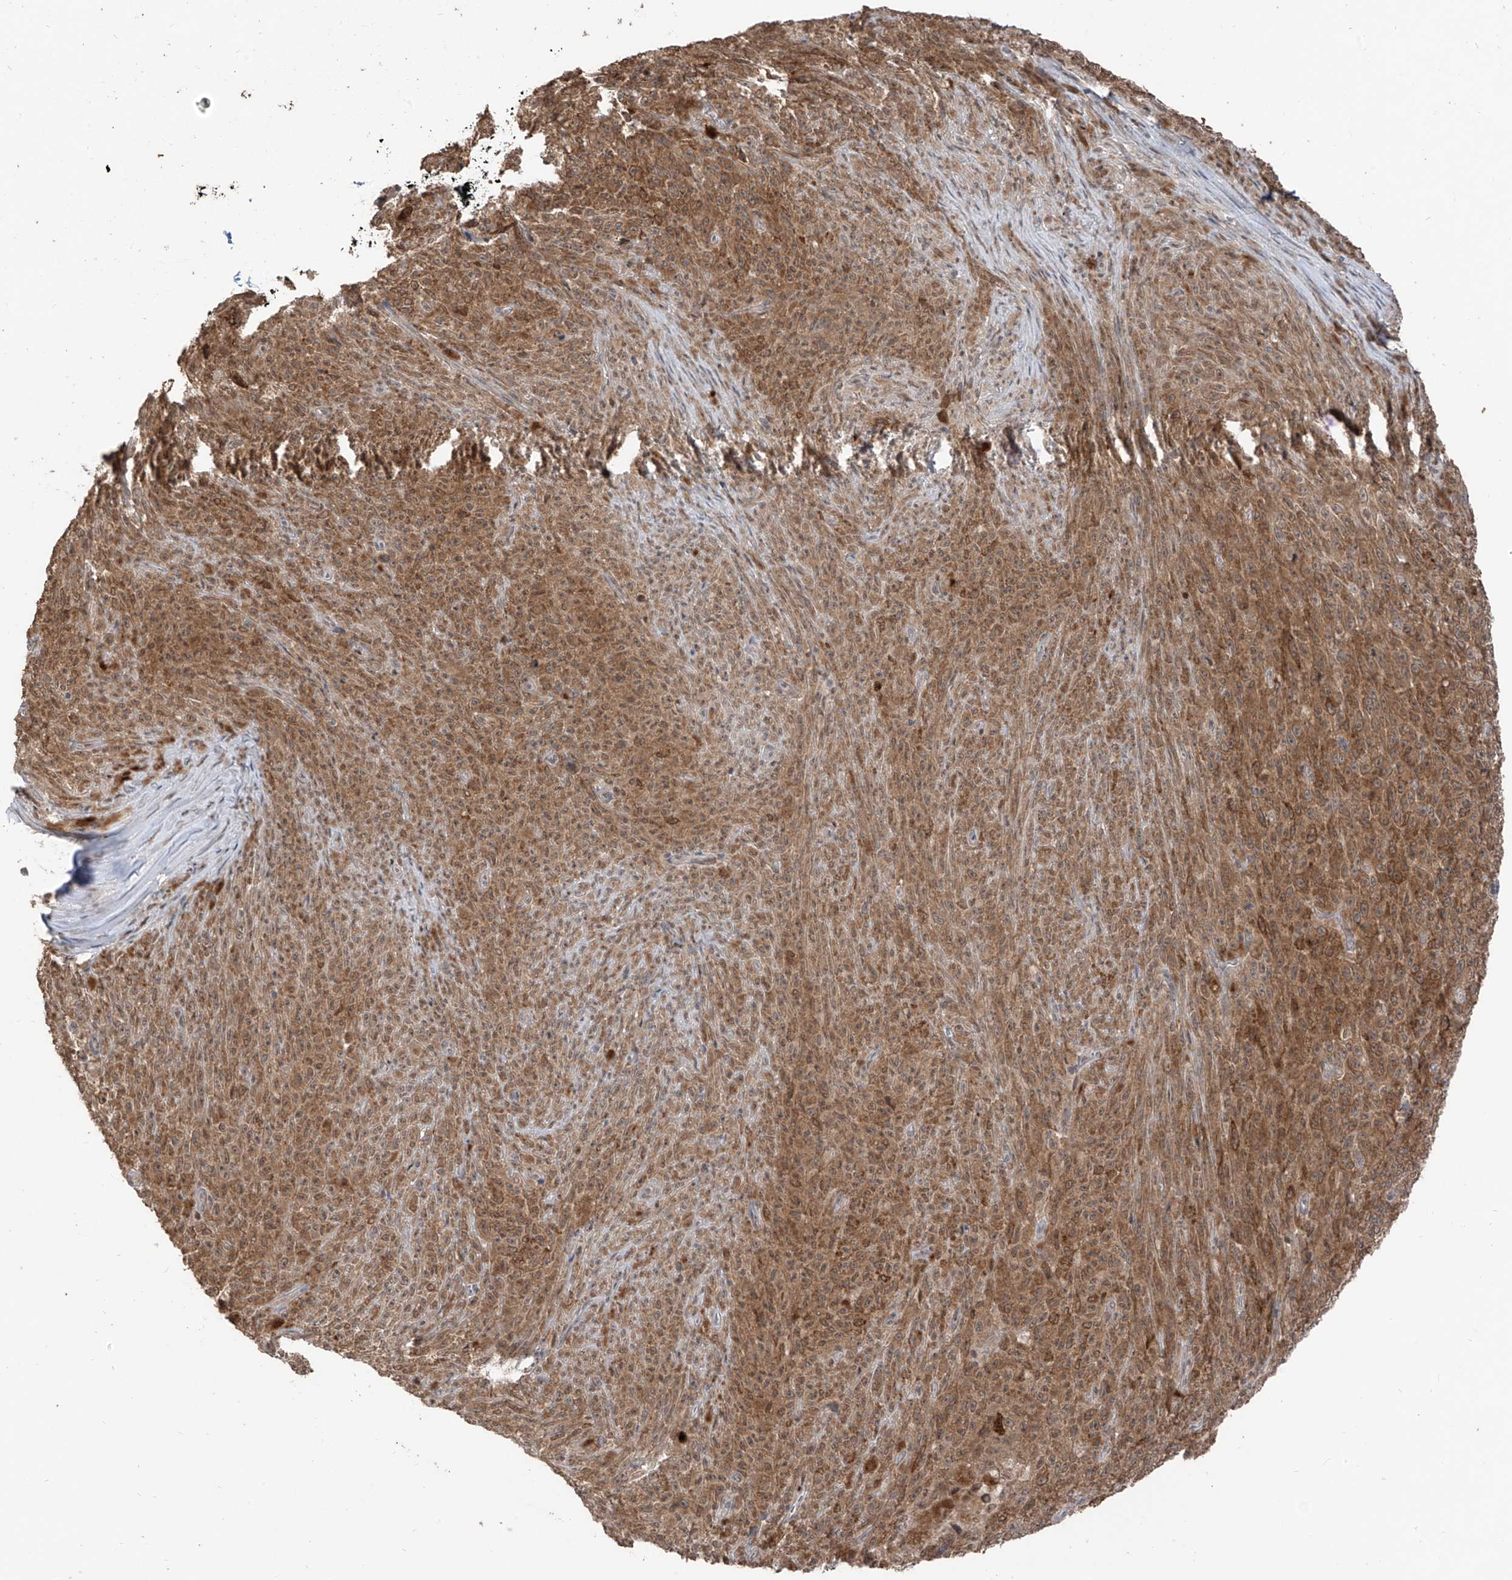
{"staining": {"intensity": "moderate", "quantity": ">75%", "location": "cytoplasmic/membranous"}, "tissue": "melanoma", "cell_type": "Tumor cells", "image_type": "cancer", "snomed": [{"axis": "morphology", "description": "Malignant melanoma, NOS"}, {"axis": "topography", "description": "Skin"}], "caption": "This photomicrograph shows melanoma stained with immunohistochemistry (IHC) to label a protein in brown. The cytoplasmic/membranous of tumor cells show moderate positivity for the protein. Nuclei are counter-stained blue.", "gene": "COLGALT2", "patient": {"sex": "female", "age": 82}}